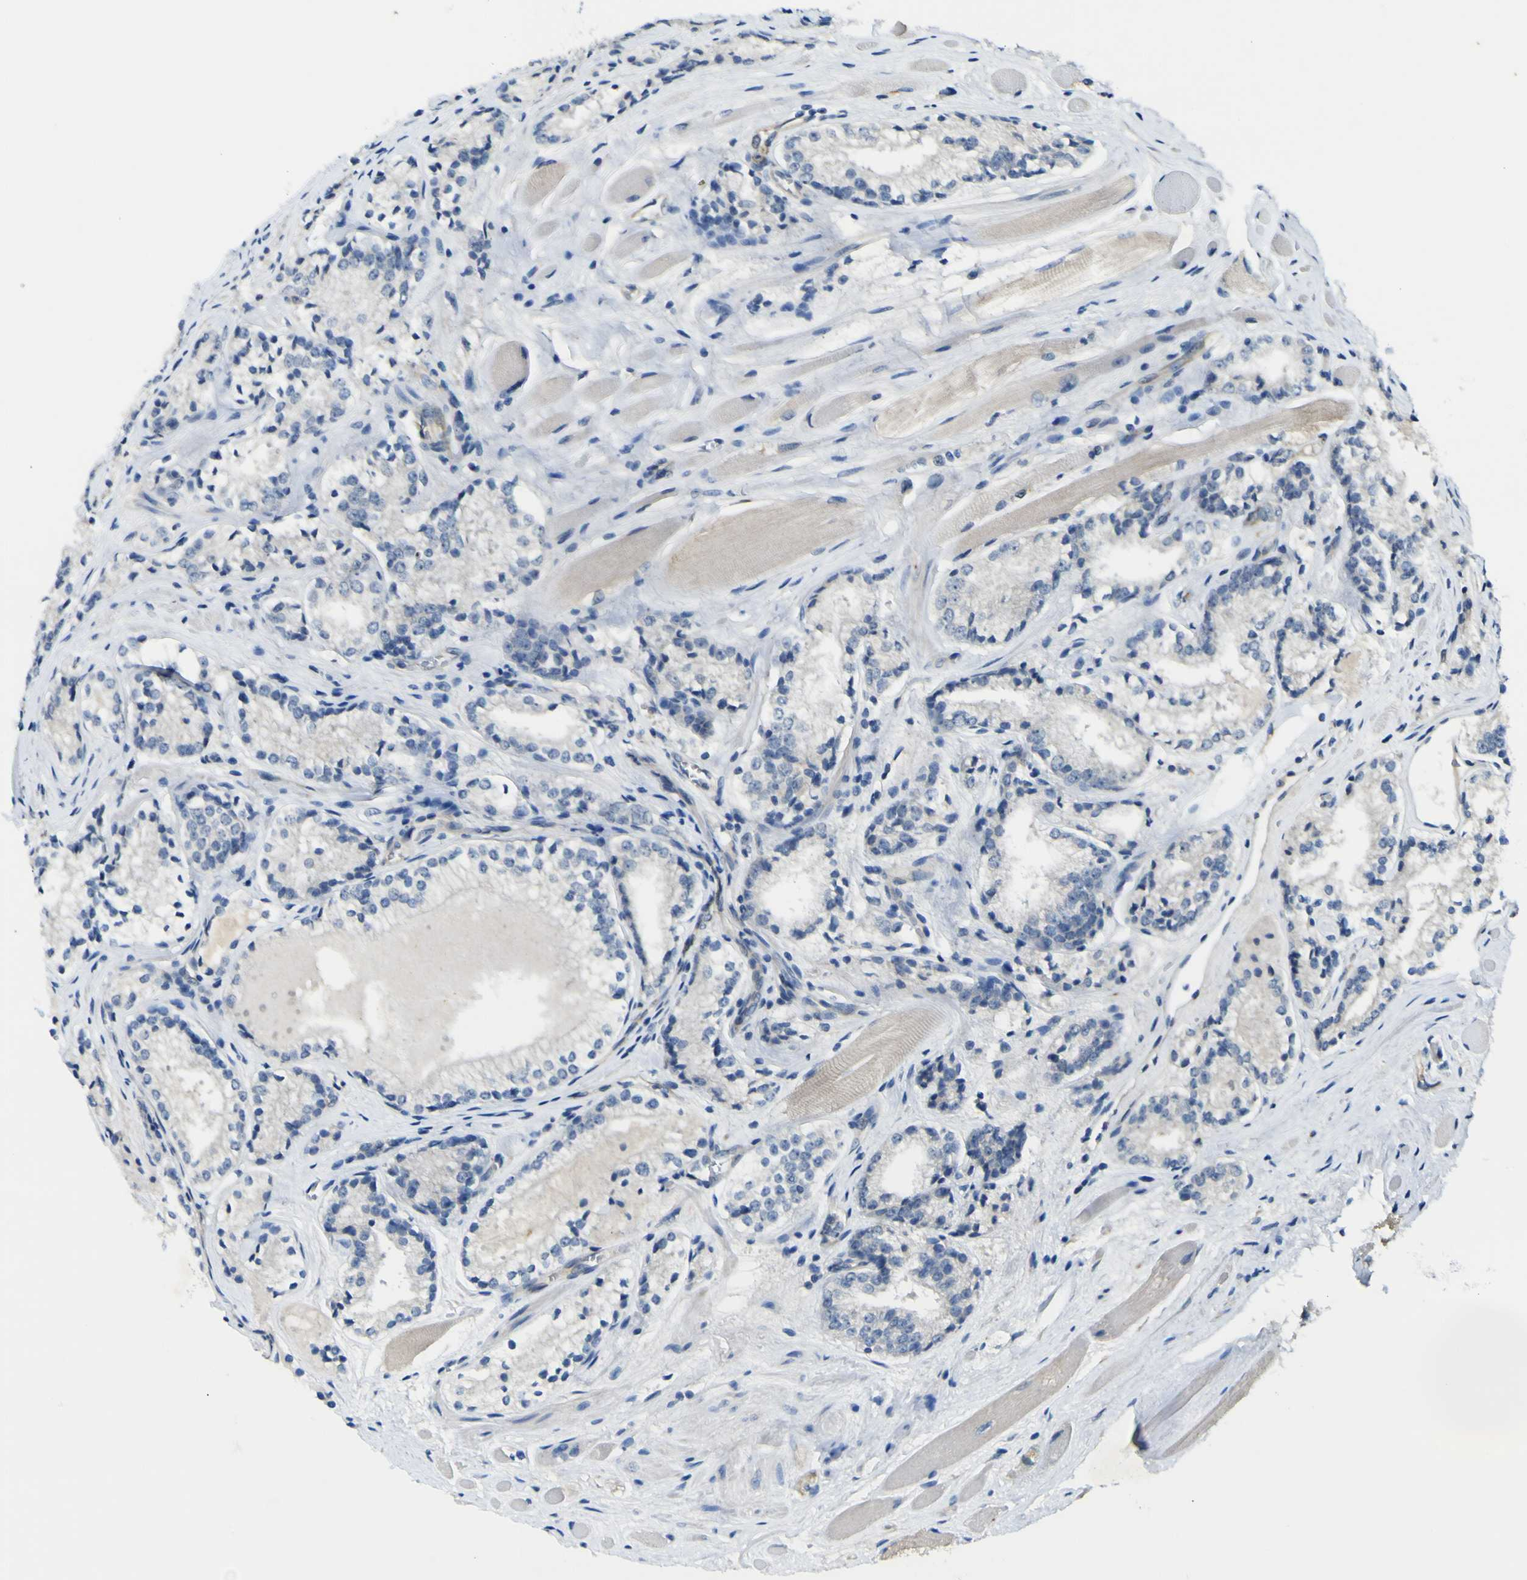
{"staining": {"intensity": "negative", "quantity": "none", "location": "none"}, "tissue": "prostate cancer", "cell_type": "Tumor cells", "image_type": "cancer", "snomed": [{"axis": "morphology", "description": "Adenocarcinoma, Low grade"}, {"axis": "topography", "description": "Prostate"}], "caption": "Photomicrograph shows no protein positivity in tumor cells of prostate adenocarcinoma (low-grade) tissue.", "gene": "LDLR", "patient": {"sex": "male", "age": 60}}